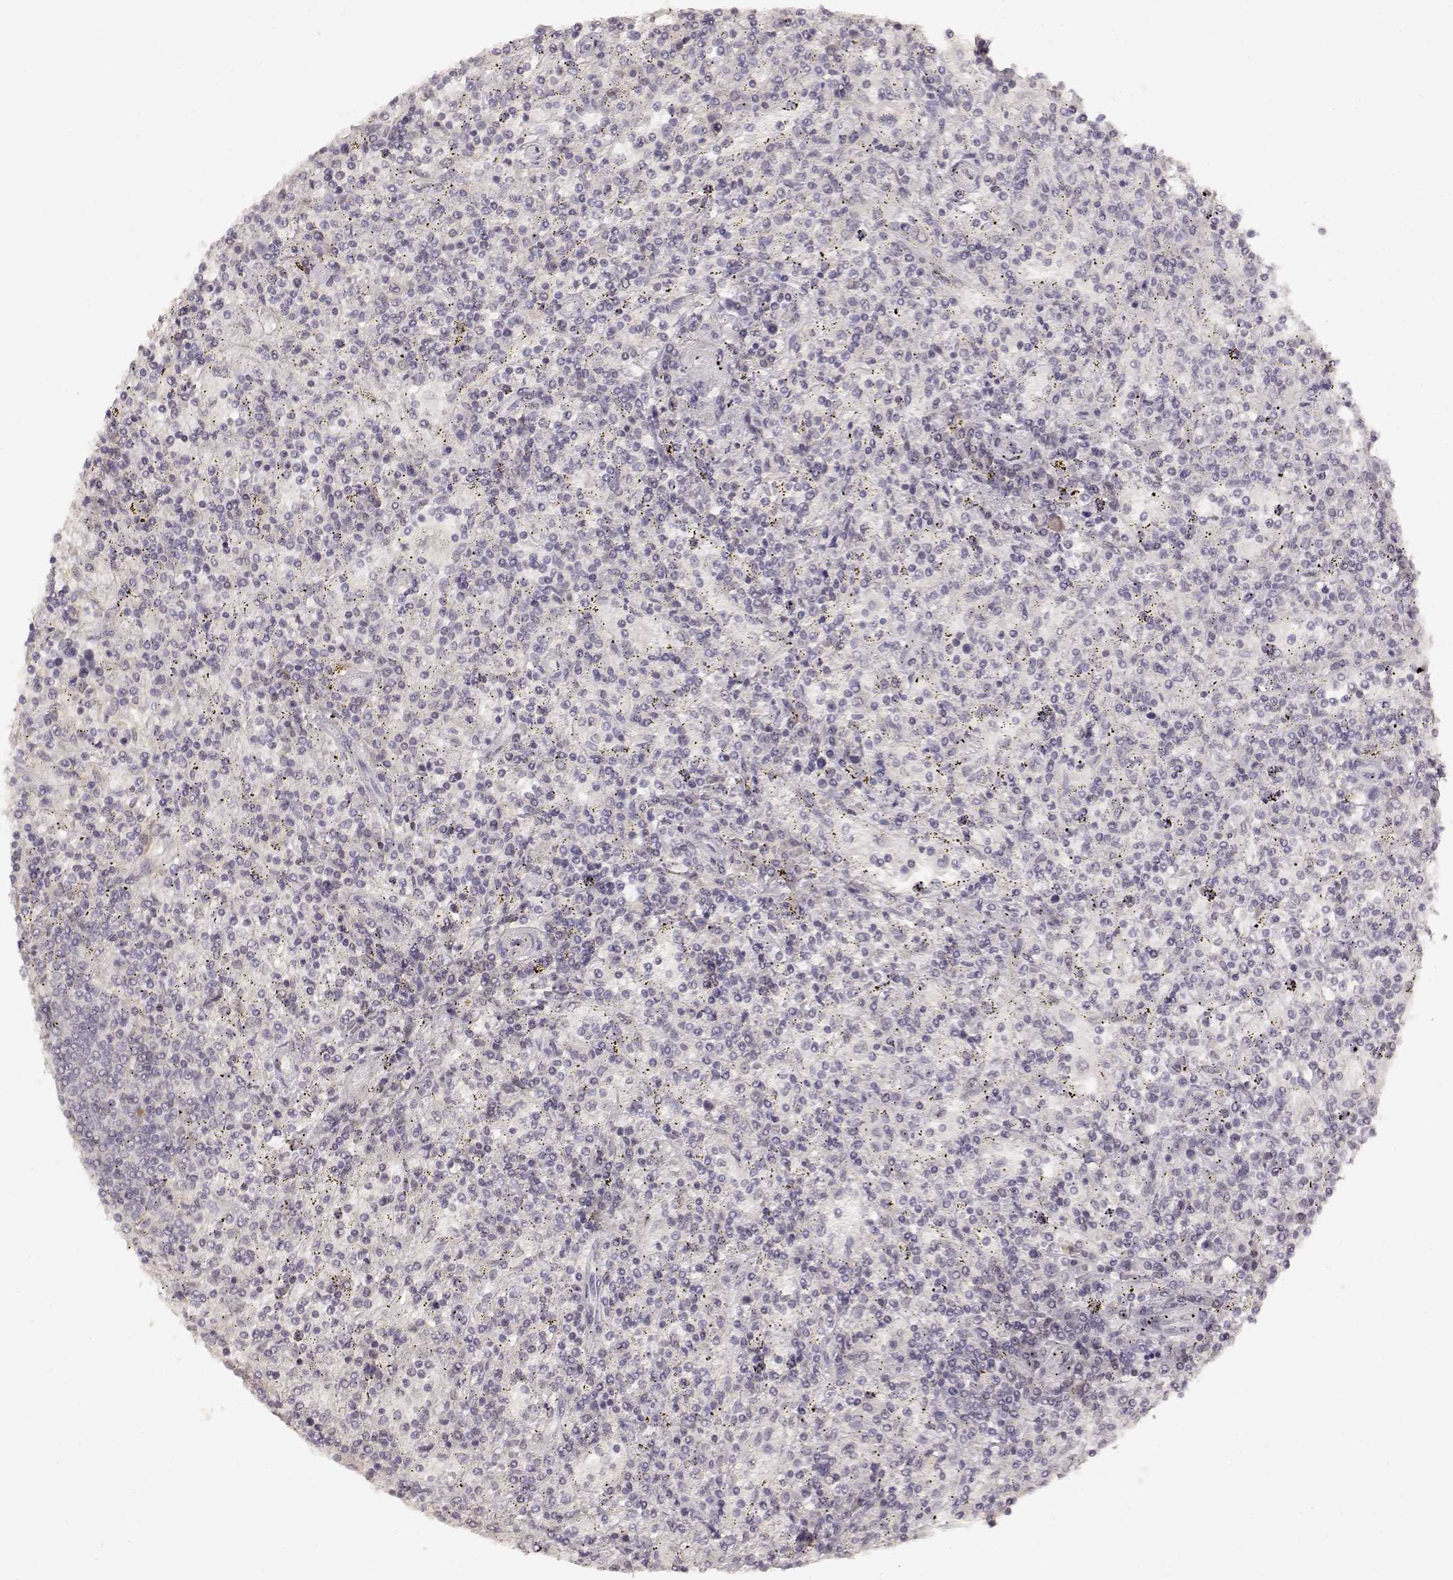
{"staining": {"intensity": "negative", "quantity": "none", "location": "none"}, "tissue": "lymphoma", "cell_type": "Tumor cells", "image_type": "cancer", "snomed": [{"axis": "morphology", "description": "Malignant lymphoma, non-Hodgkin's type, Low grade"}, {"axis": "topography", "description": "Spleen"}], "caption": "This photomicrograph is of lymphoma stained with IHC to label a protein in brown with the nuclei are counter-stained blue. There is no expression in tumor cells.", "gene": "LAMC2", "patient": {"sex": "male", "age": 62}}